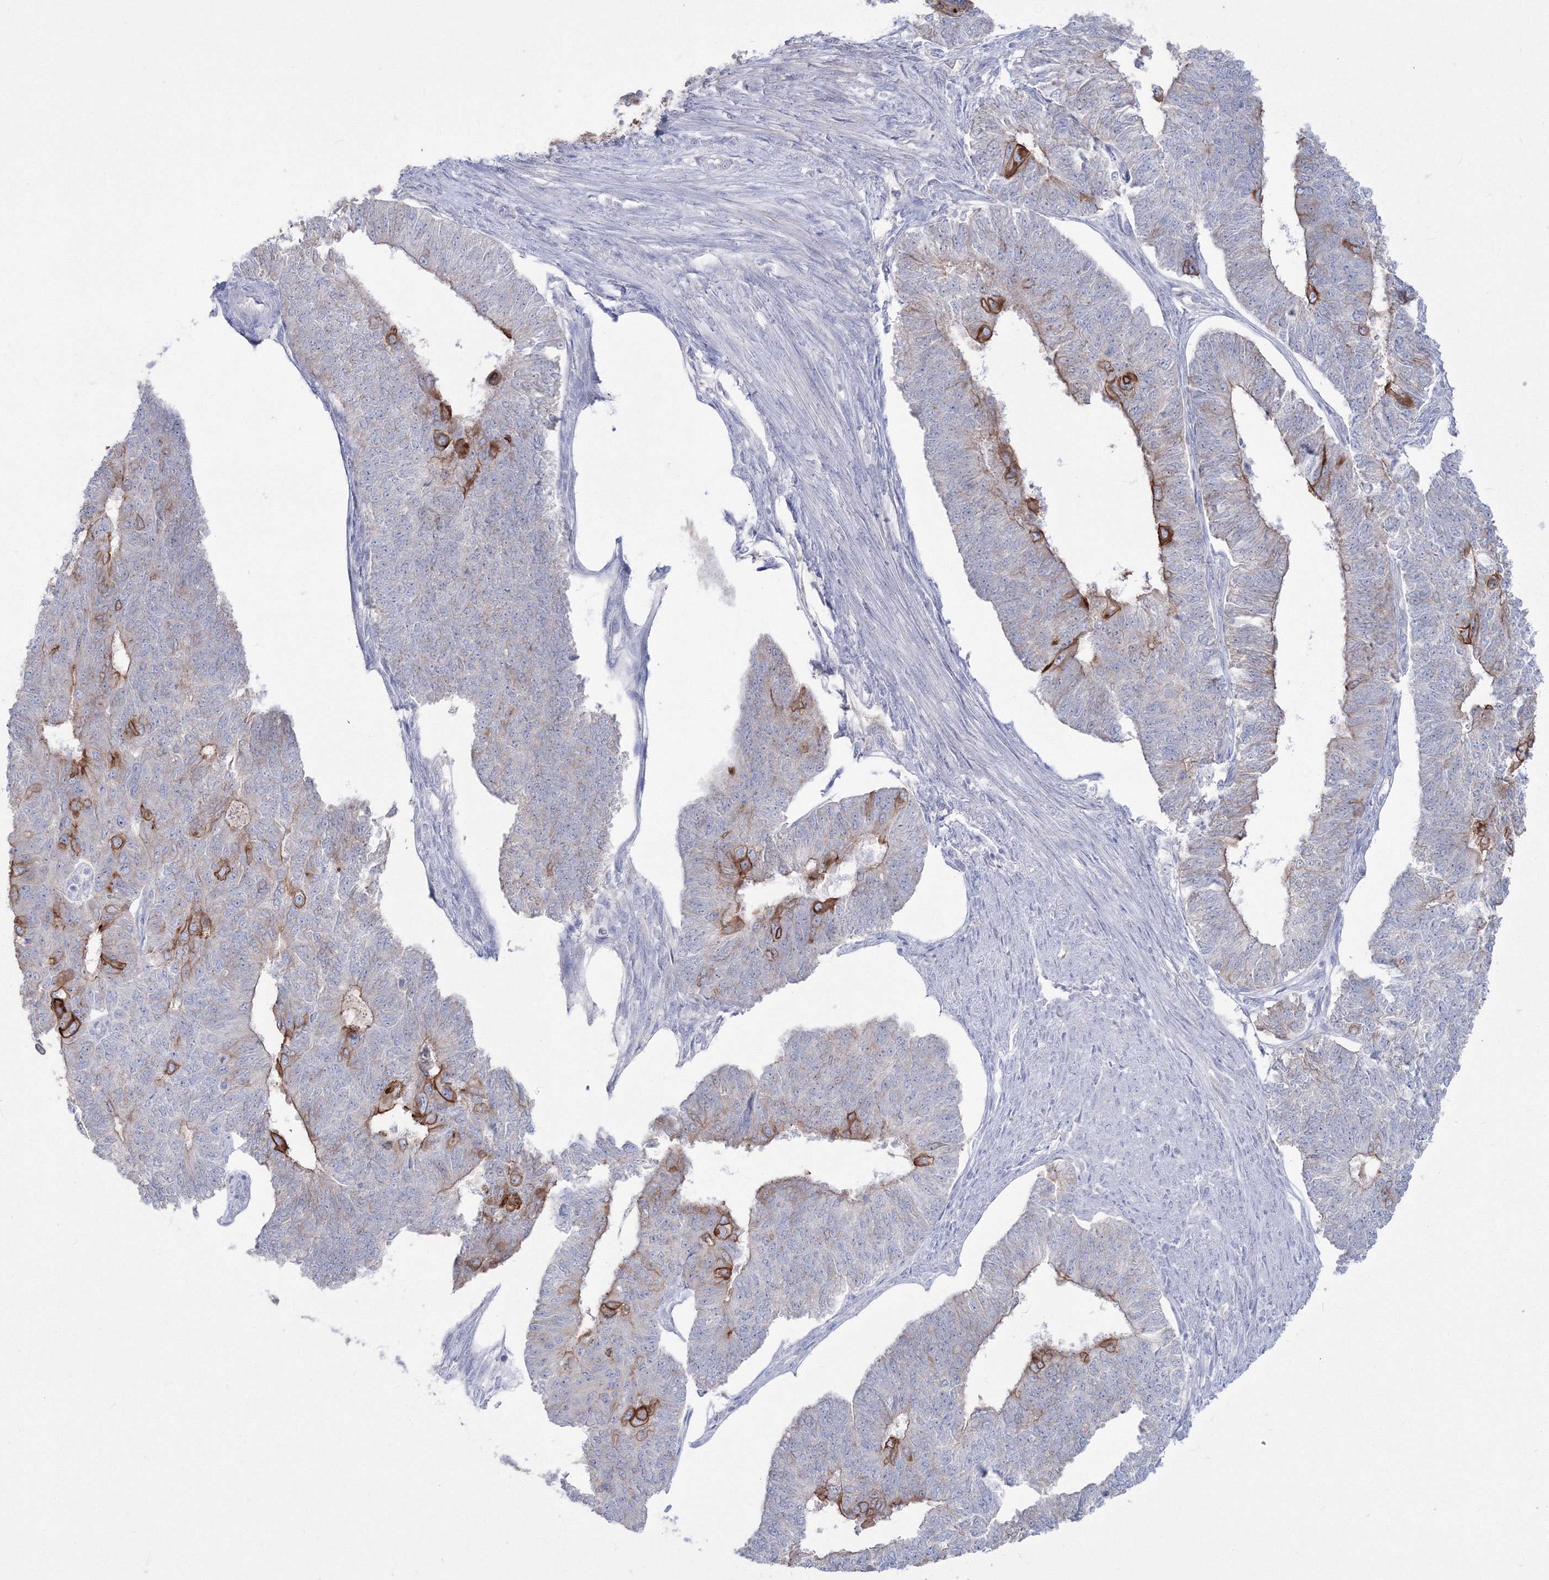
{"staining": {"intensity": "strong", "quantity": "<25%", "location": "cytoplasmic/membranous"}, "tissue": "endometrial cancer", "cell_type": "Tumor cells", "image_type": "cancer", "snomed": [{"axis": "morphology", "description": "Adenocarcinoma, NOS"}, {"axis": "topography", "description": "Endometrium"}], "caption": "The micrograph shows a brown stain indicating the presence of a protein in the cytoplasmic/membranous of tumor cells in endometrial cancer.", "gene": "TMEM139", "patient": {"sex": "female", "age": 32}}